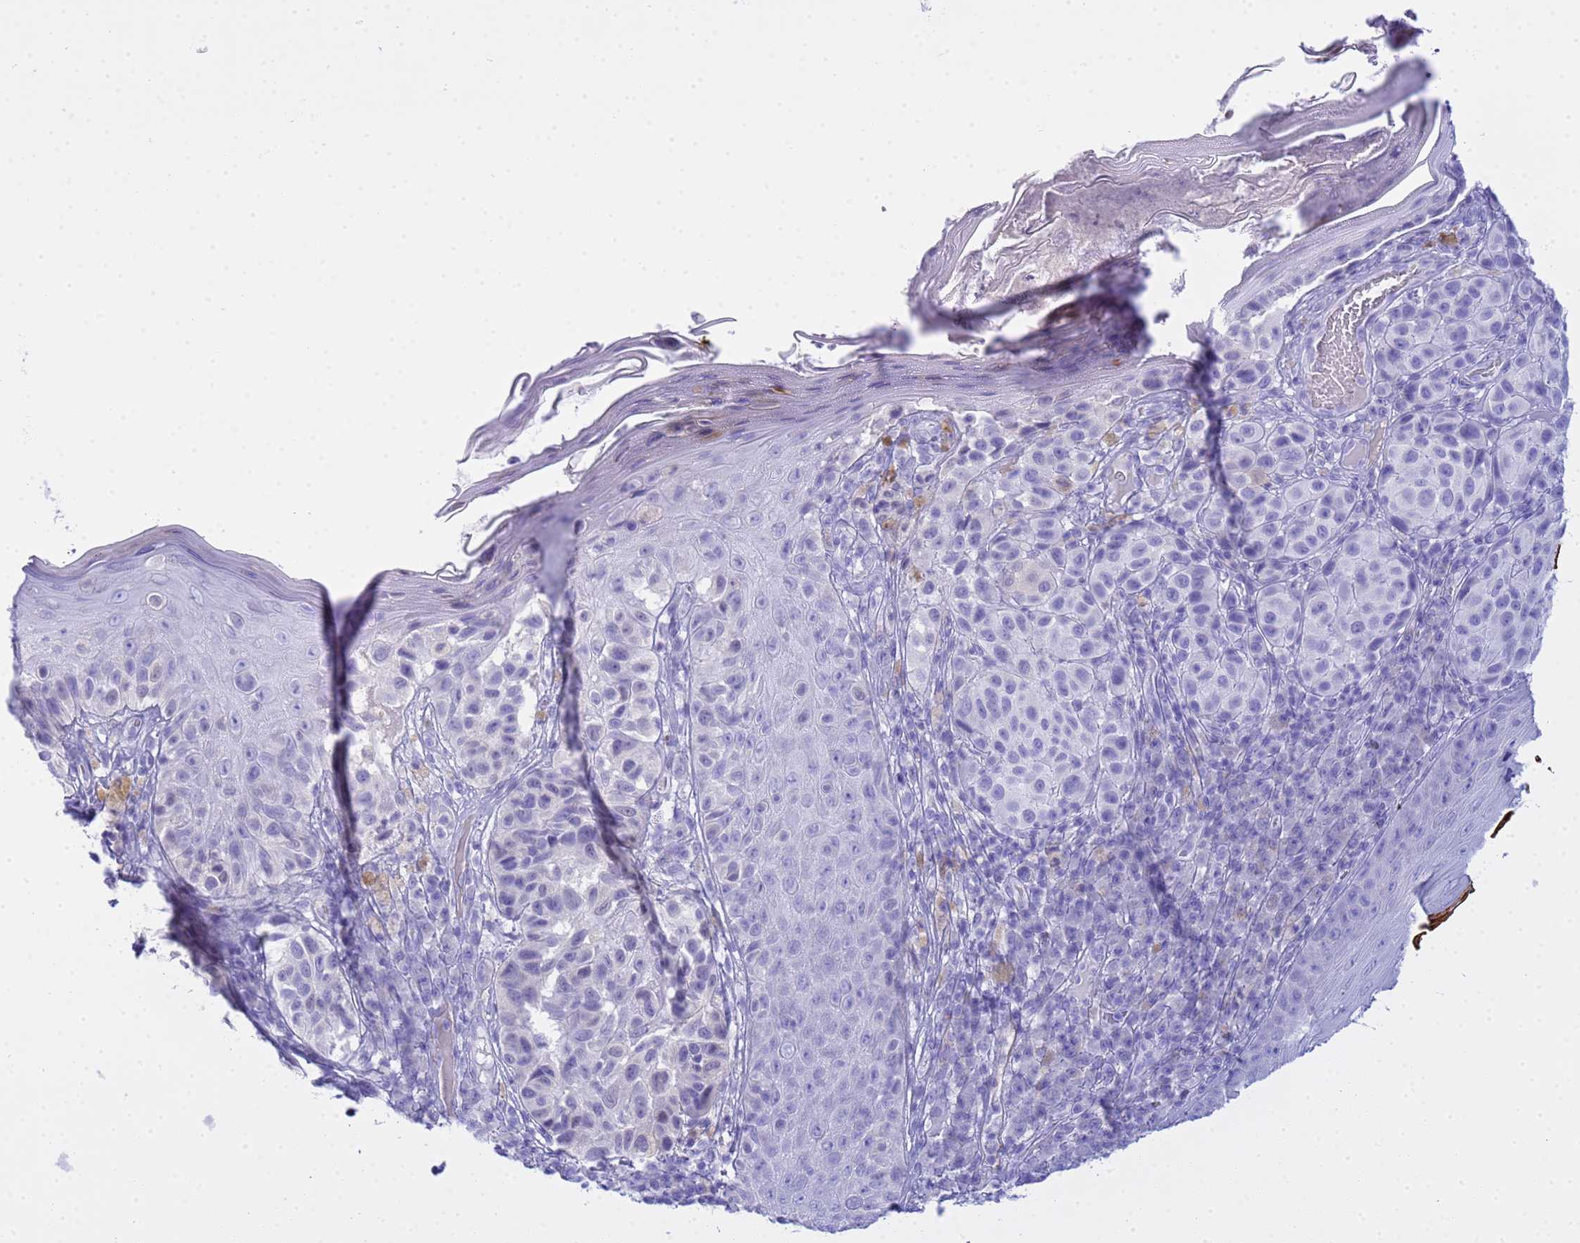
{"staining": {"intensity": "negative", "quantity": "none", "location": "none"}, "tissue": "melanoma", "cell_type": "Tumor cells", "image_type": "cancer", "snomed": [{"axis": "morphology", "description": "Malignant melanoma, NOS"}, {"axis": "topography", "description": "Skin"}], "caption": "Melanoma was stained to show a protein in brown. There is no significant staining in tumor cells.", "gene": "AQP12A", "patient": {"sex": "male", "age": 38}}